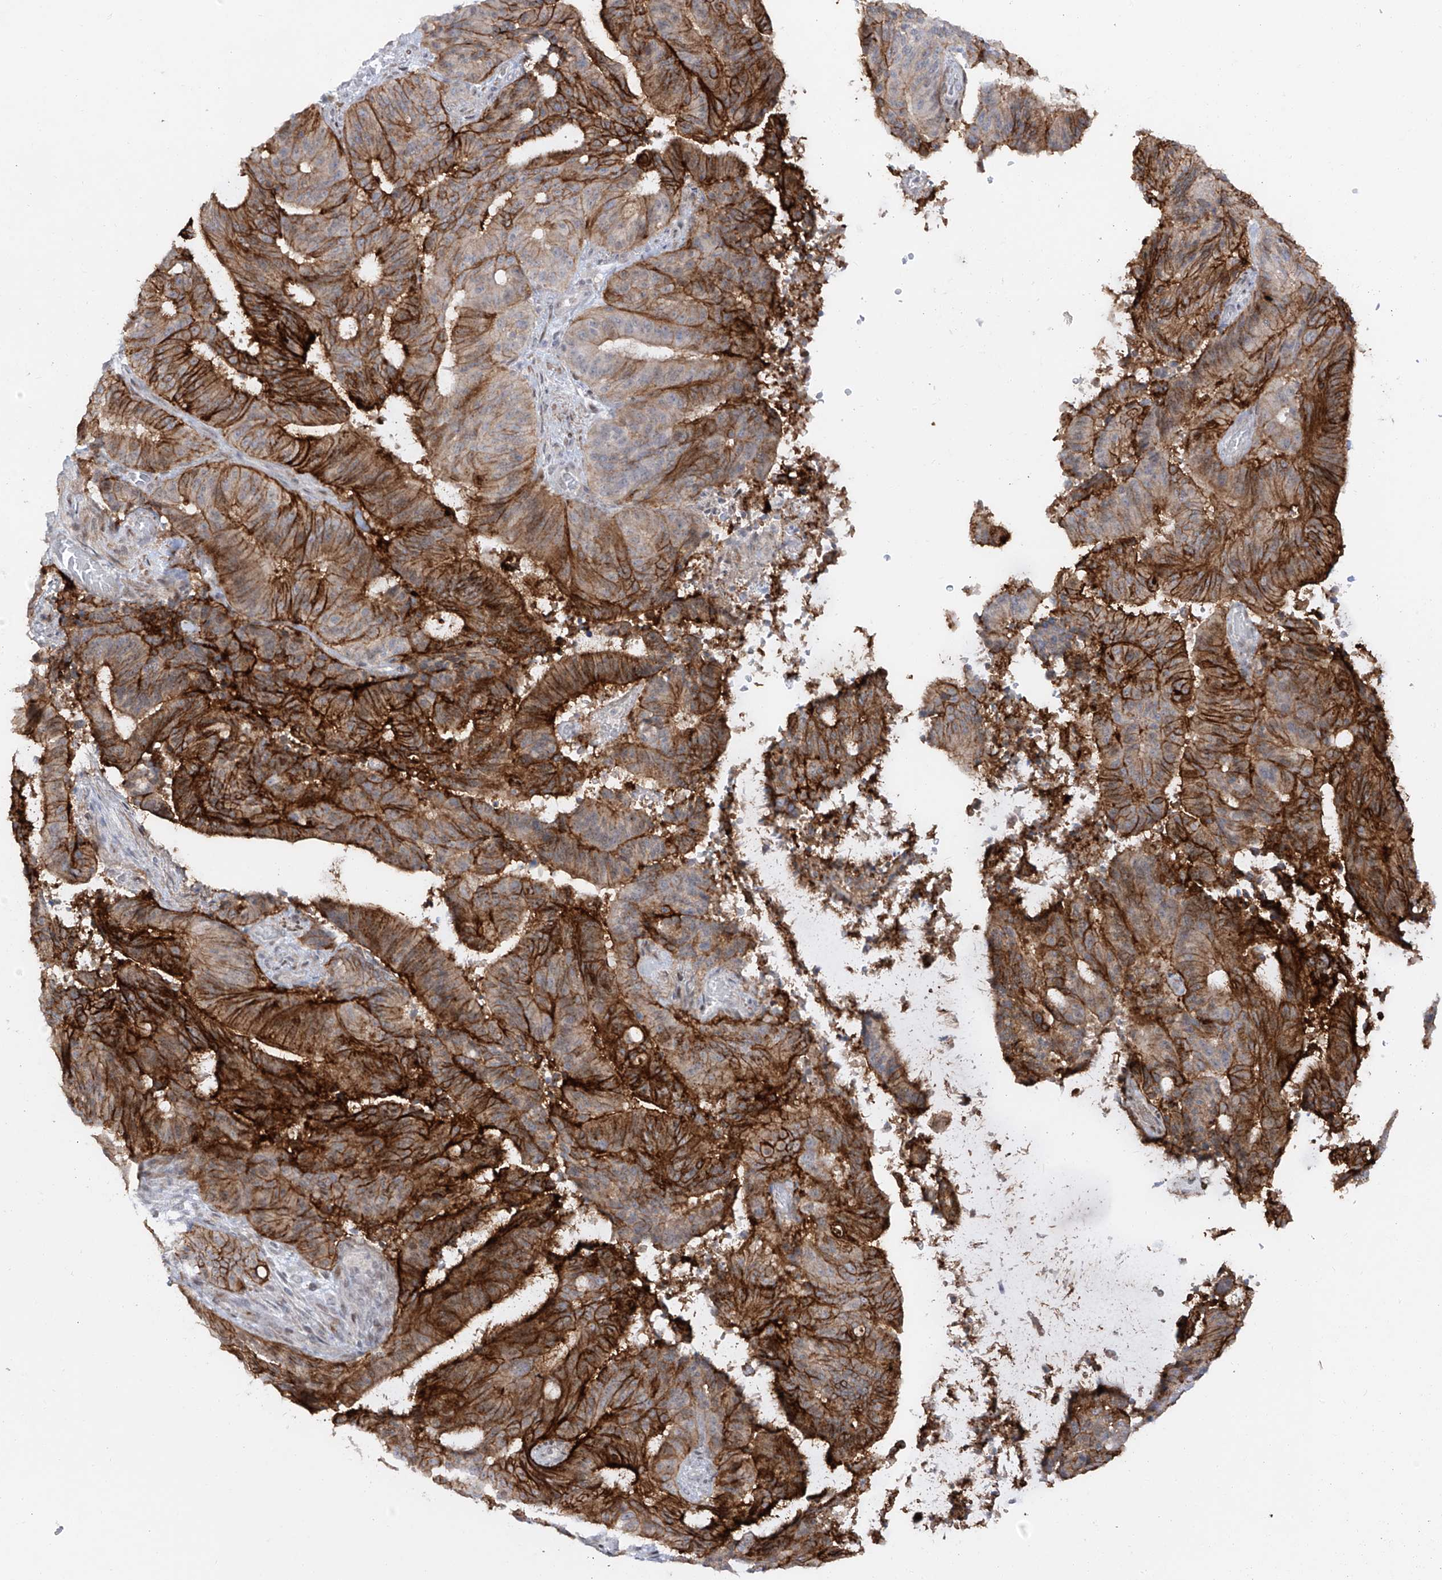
{"staining": {"intensity": "strong", "quantity": ">75%", "location": "cytoplasmic/membranous"}, "tissue": "liver cancer", "cell_type": "Tumor cells", "image_type": "cancer", "snomed": [{"axis": "morphology", "description": "Normal tissue, NOS"}, {"axis": "morphology", "description": "Cholangiocarcinoma"}, {"axis": "topography", "description": "Liver"}, {"axis": "topography", "description": "Peripheral nerve tissue"}], "caption": "There is high levels of strong cytoplasmic/membranous positivity in tumor cells of liver cholangiocarcinoma, as demonstrated by immunohistochemical staining (brown color).", "gene": "ZNF180", "patient": {"sex": "female", "age": 73}}